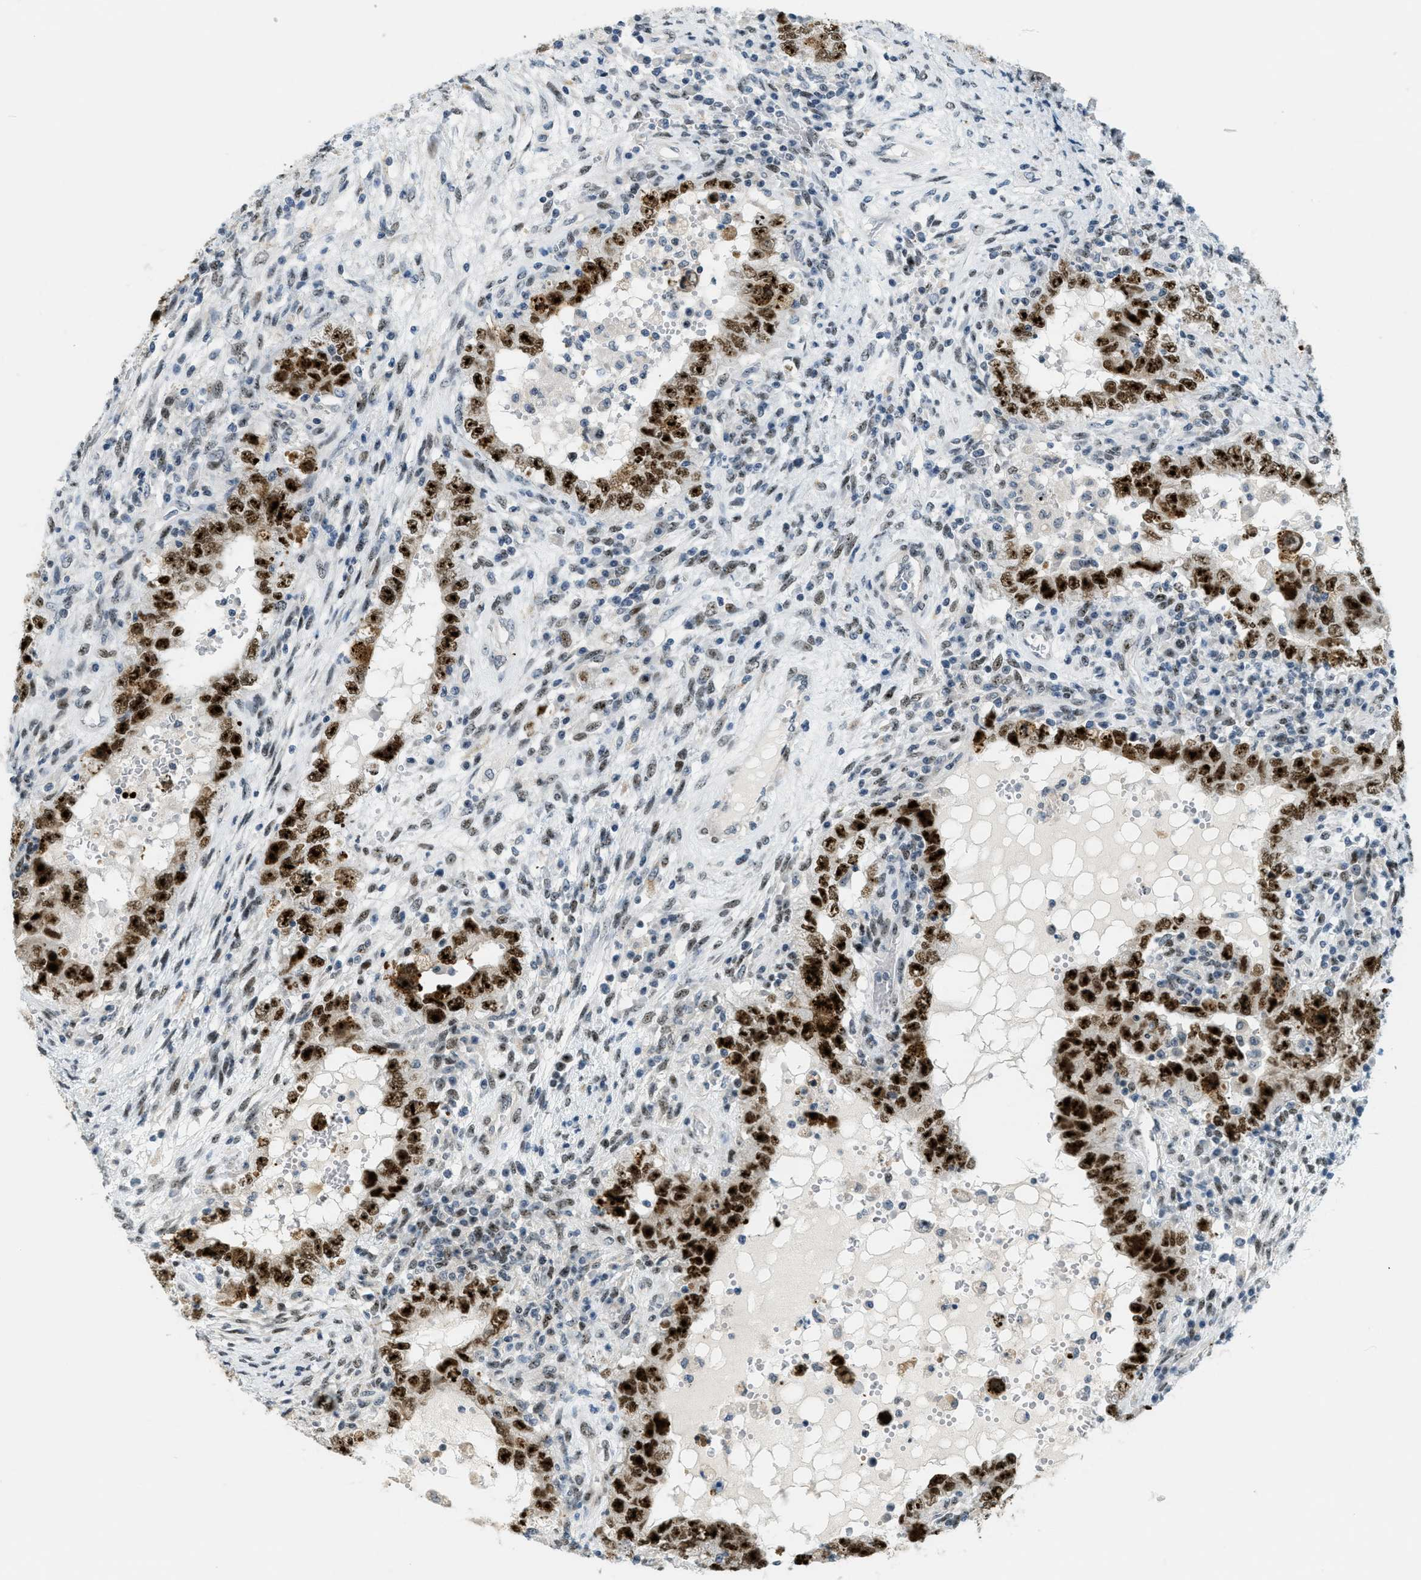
{"staining": {"intensity": "strong", "quantity": ">75%", "location": "cytoplasmic/membranous,nuclear"}, "tissue": "testis cancer", "cell_type": "Tumor cells", "image_type": "cancer", "snomed": [{"axis": "morphology", "description": "Carcinoma, Embryonal, NOS"}, {"axis": "topography", "description": "Testis"}], "caption": "Testis embryonal carcinoma stained for a protein (brown) demonstrates strong cytoplasmic/membranous and nuclear positive staining in approximately >75% of tumor cells.", "gene": "DDX47", "patient": {"sex": "male", "age": 26}}